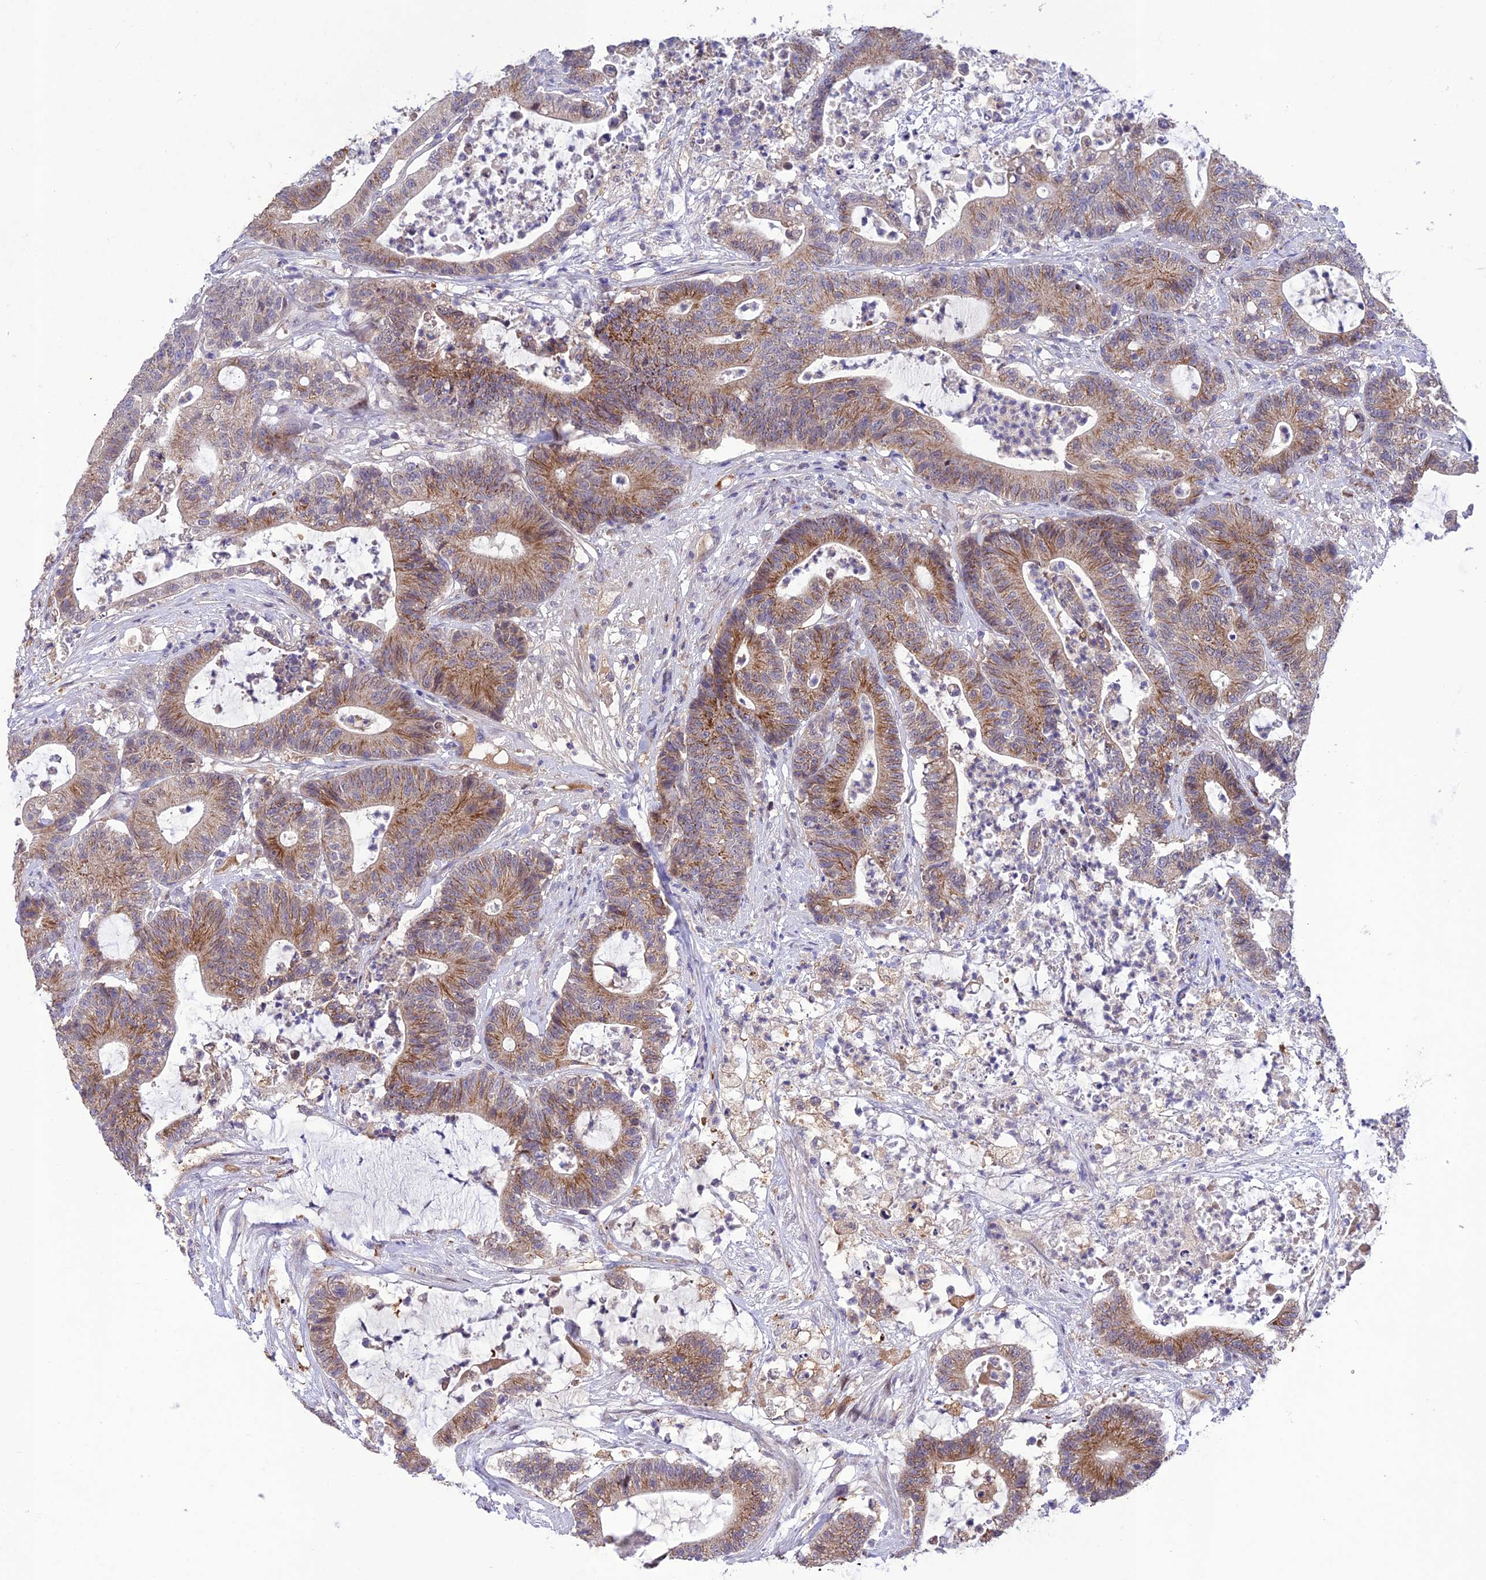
{"staining": {"intensity": "moderate", "quantity": ">75%", "location": "cytoplasmic/membranous"}, "tissue": "colorectal cancer", "cell_type": "Tumor cells", "image_type": "cancer", "snomed": [{"axis": "morphology", "description": "Adenocarcinoma, NOS"}, {"axis": "topography", "description": "Colon"}], "caption": "Protein staining reveals moderate cytoplasmic/membranous staining in about >75% of tumor cells in colorectal adenocarcinoma.", "gene": "ANKRD52", "patient": {"sex": "female", "age": 84}}